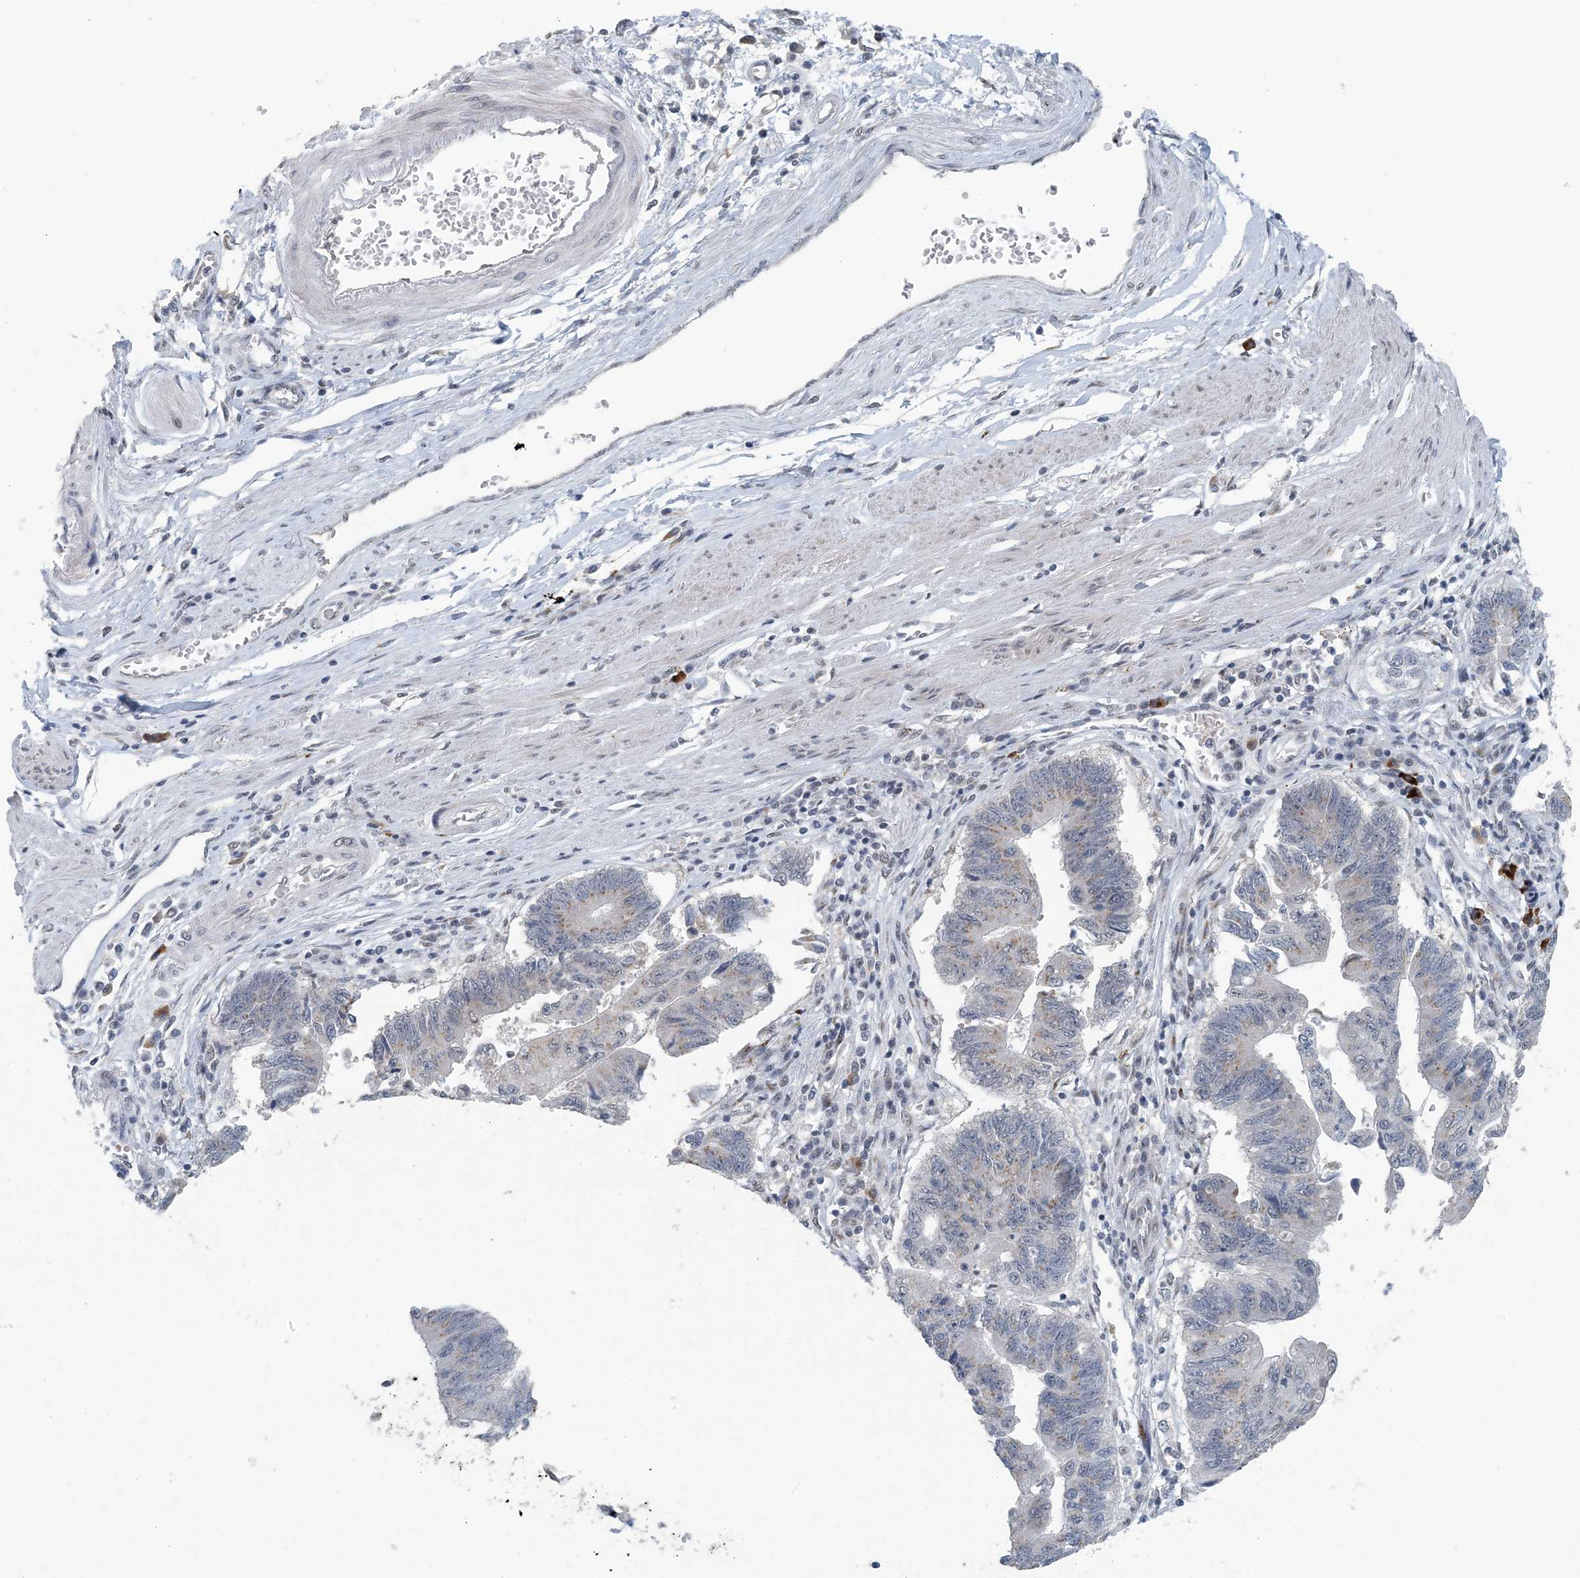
{"staining": {"intensity": "weak", "quantity": "<25%", "location": "cytoplasmic/membranous"}, "tissue": "stomach cancer", "cell_type": "Tumor cells", "image_type": "cancer", "snomed": [{"axis": "morphology", "description": "Adenocarcinoma, NOS"}, {"axis": "topography", "description": "Stomach"}], "caption": "High power microscopy micrograph of an immunohistochemistry histopathology image of adenocarcinoma (stomach), revealing no significant staining in tumor cells.", "gene": "MBD2", "patient": {"sex": "male", "age": 59}}